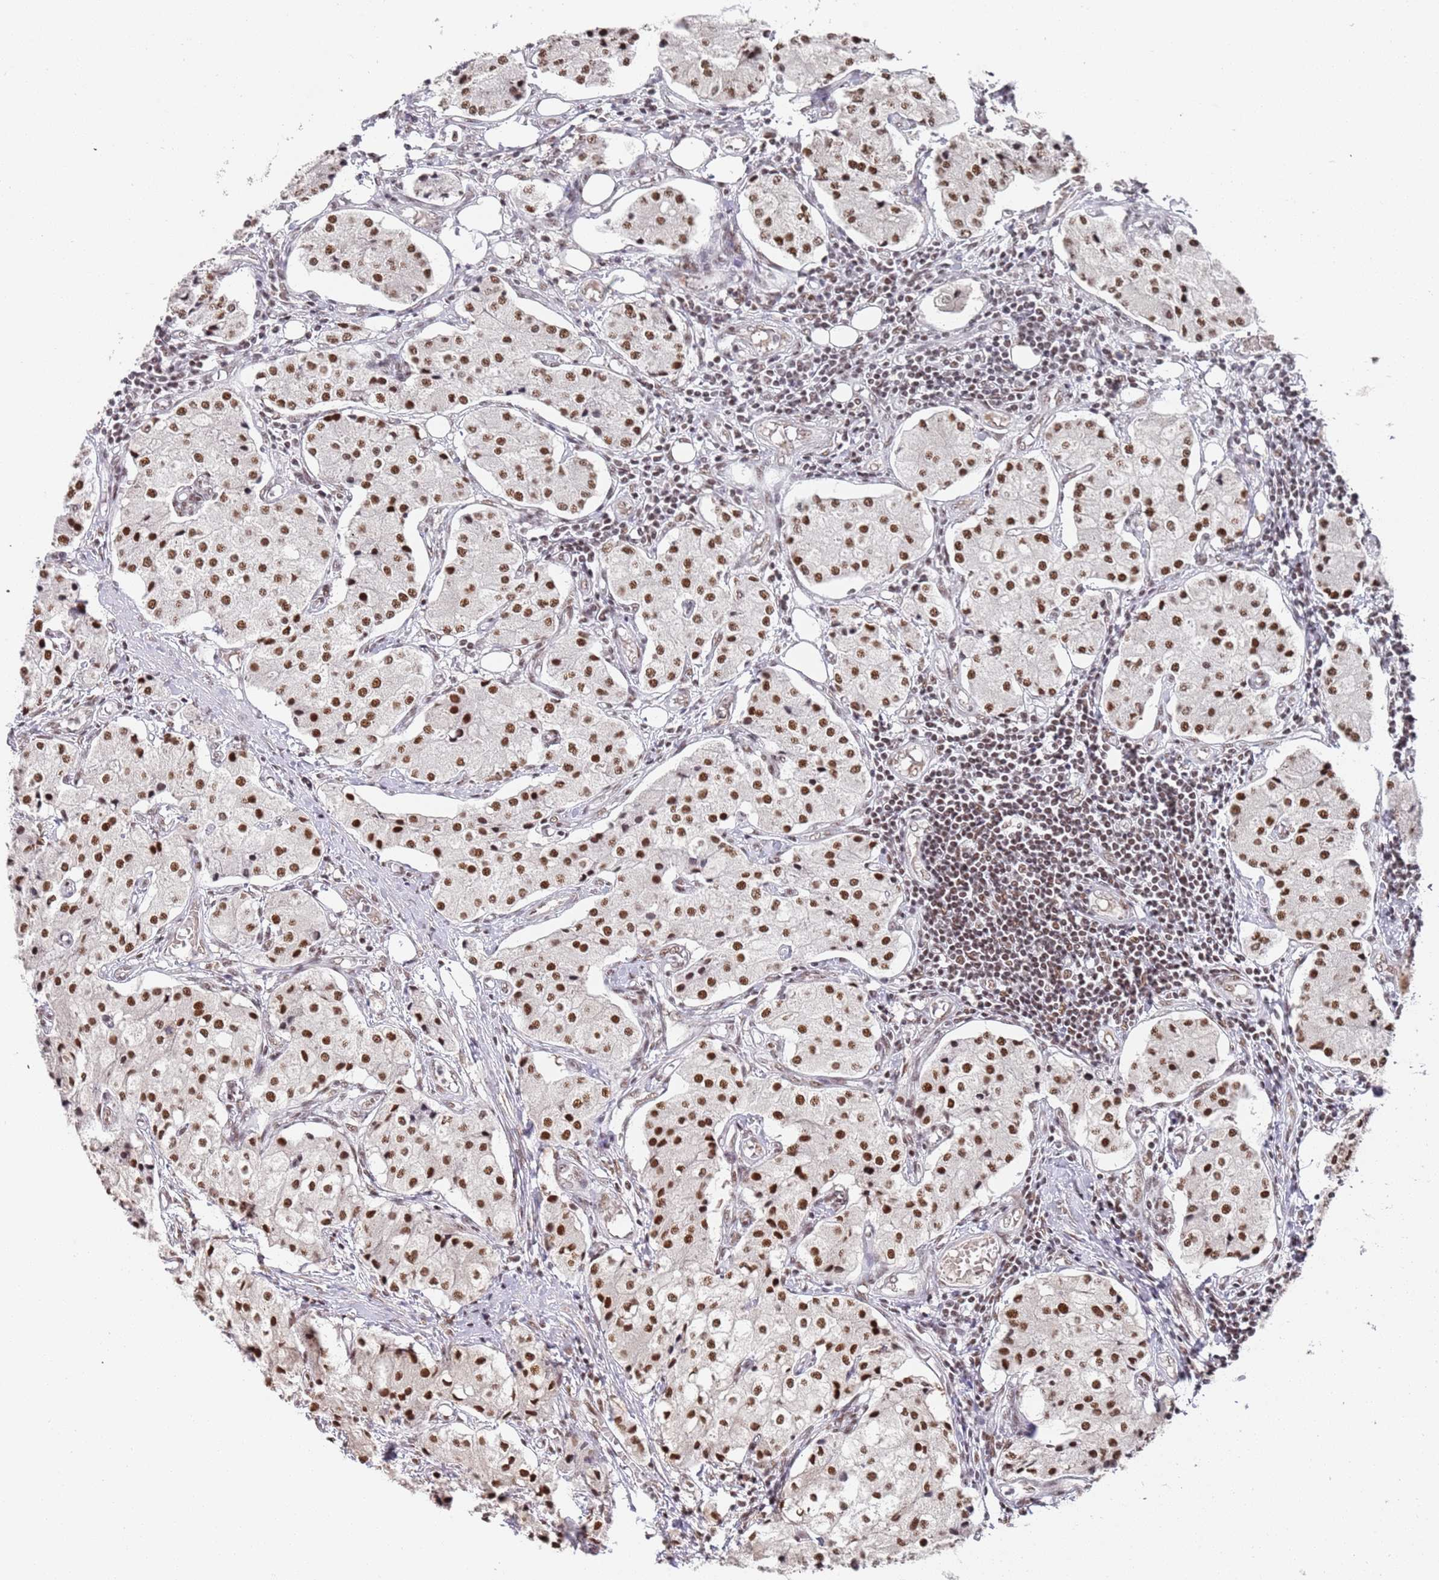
{"staining": {"intensity": "moderate", "quantity": ">75%", "location": "nuclear"}, "tissue": "carcinoid", "cell_type": "Tumor cells", "image_type": "cancer", "snomed": [{"axis": "morphology", "description": "Carcinoid, malignant, NOS"}, {"axis": "topography", "description": "Colon"}], "caption": "IHC staining of malignant carcinoid, which shows medium levels of moderate nuclear positivity in approximately >75% of tumor cells indicating moderate nuclear protein positivity. The staining was performed using DAB (3,3'-diaminobenzidine) (brown) for protein detection and nuclei were counterstained in hematoxylin (blue).", "gene": "AKAP8L", "patient": {"sex": "female", "age": 52}}